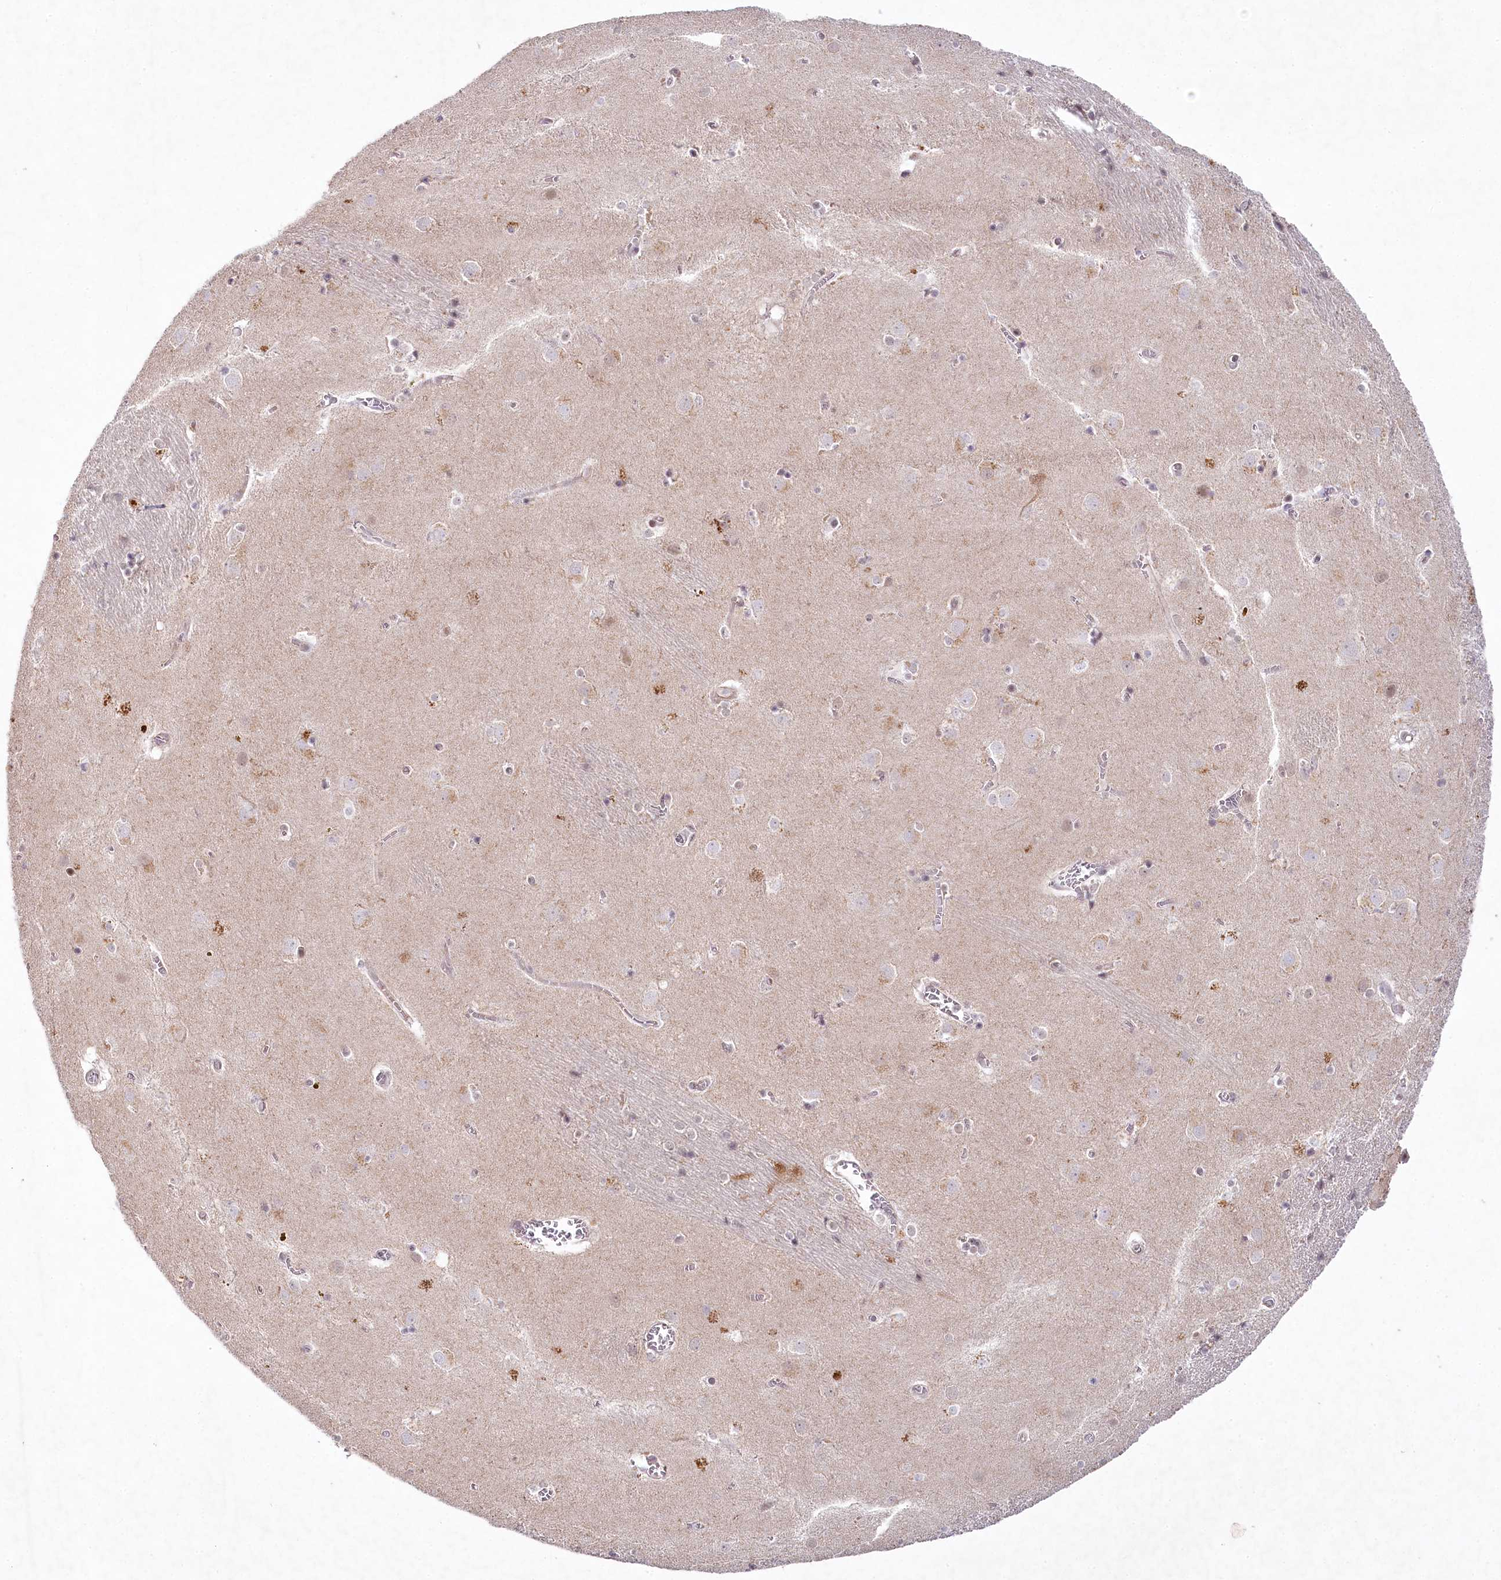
{"staining": {"intensity": "weak", "quantity": "<25%", "location": "cytoplasmic/membranous"}, "tissue": "caudate", "cell_type": "Glial cells", "image_type": "normal", "snomed": [{"axis": "morphology", "description": "Normal tissue, NOS"}, {"axis": "topography", "description": "Lateral ventricle wall"}], "caption": "Human caudate stained for a protein using immunohistochemistry shows no staining in glial cells.", "gene": "AMTN", "patient": {"sex": "male", "age": 70}}